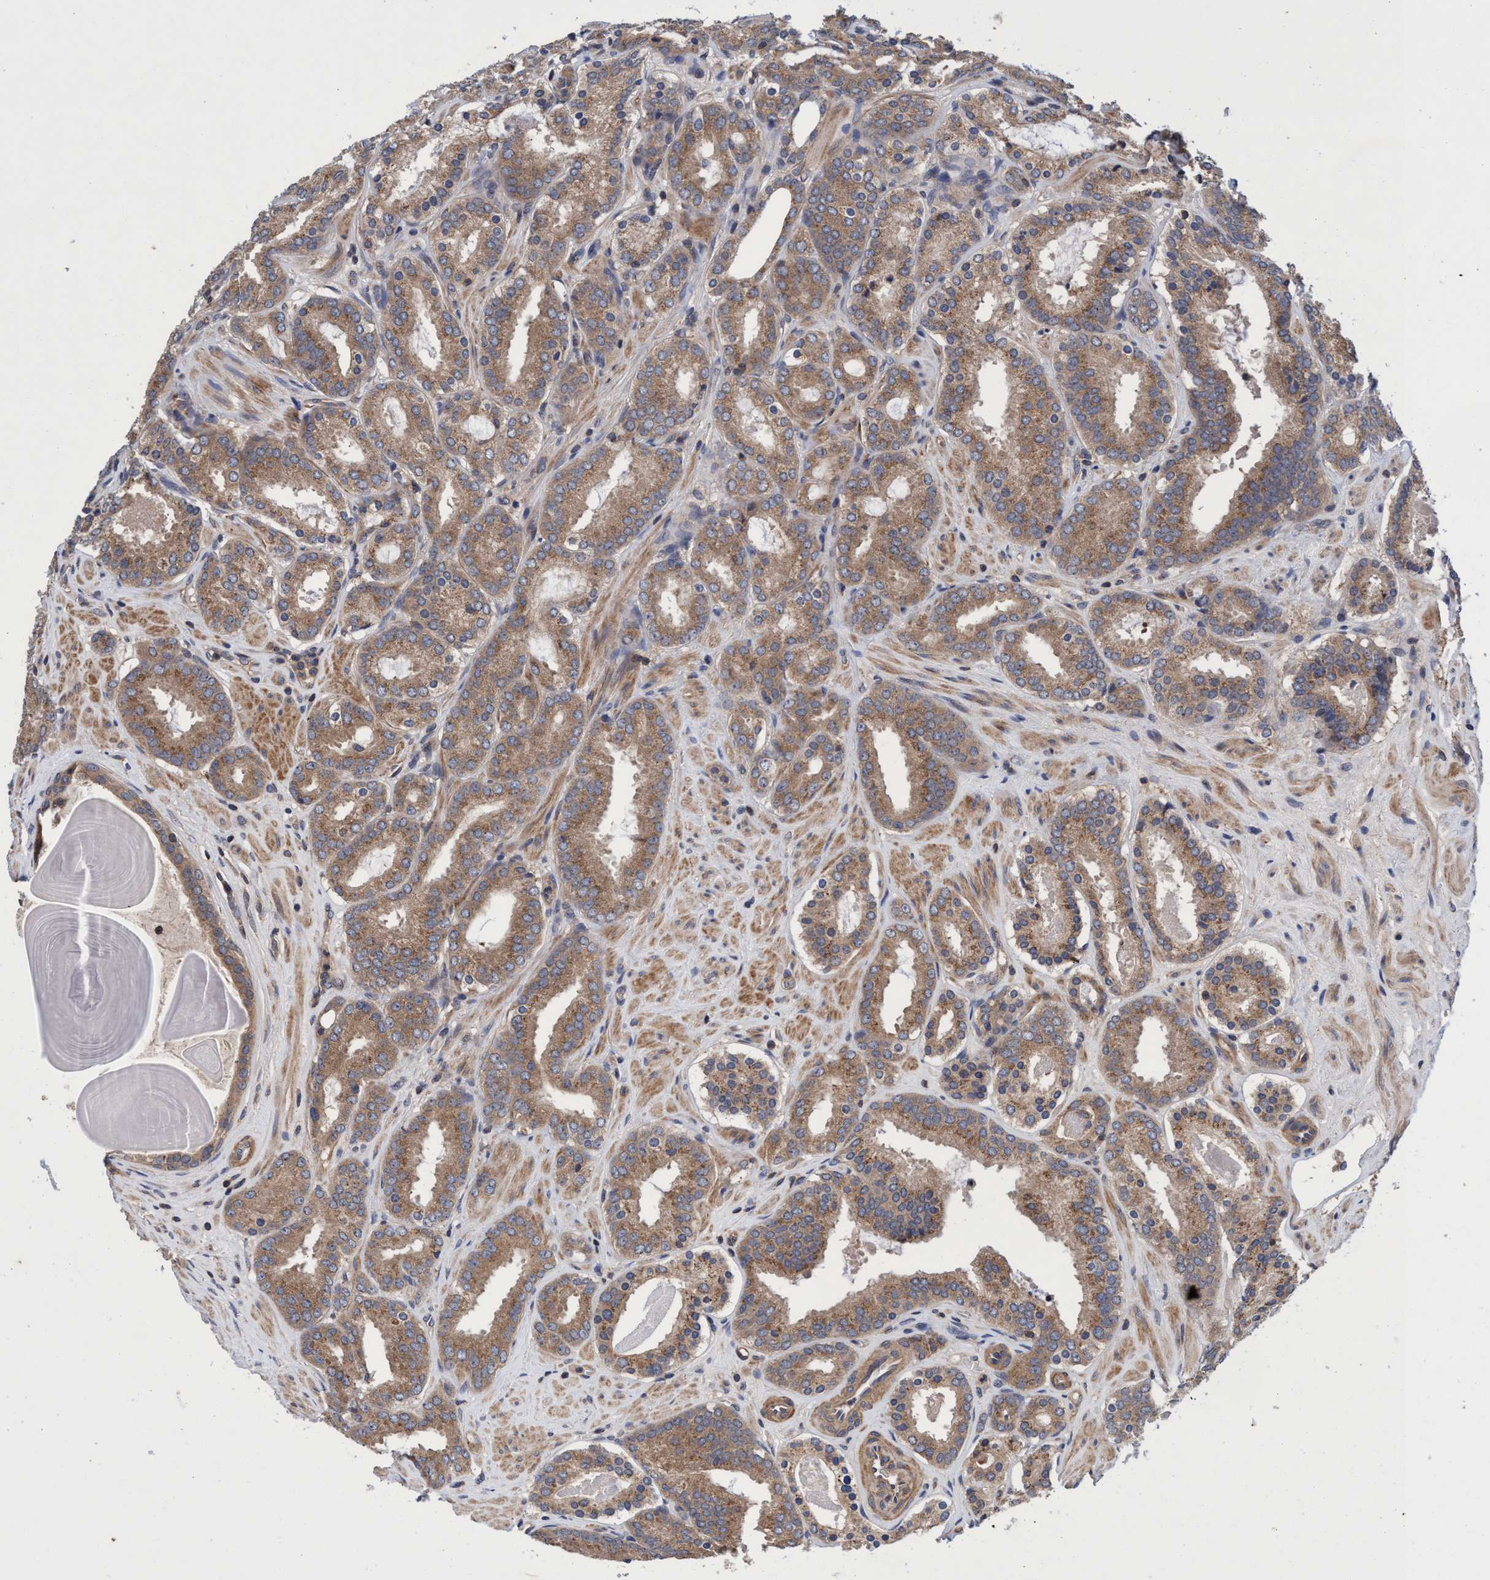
{"staining": {"intensity": "moderate", "quantity": ">75%", "location": "cytoplasmic/membranous"}, "tissue": "prostate cancer", "cell_type": "Tumor cells", "image_type": "cancer", "snomed": [{"axis": "morphology", "description": "Adenocarcinoma, Low grade"}, {"axis": "topography", "description": "Prostate"}], "caption": "A photomicrograph of prostate cancer stained for a protein demonstrates moderate cytoplasmic/membranous brown staining in tumor cells.", "gene": "CALCOCO2", "patient": {"sex": "male", "age": 69}}